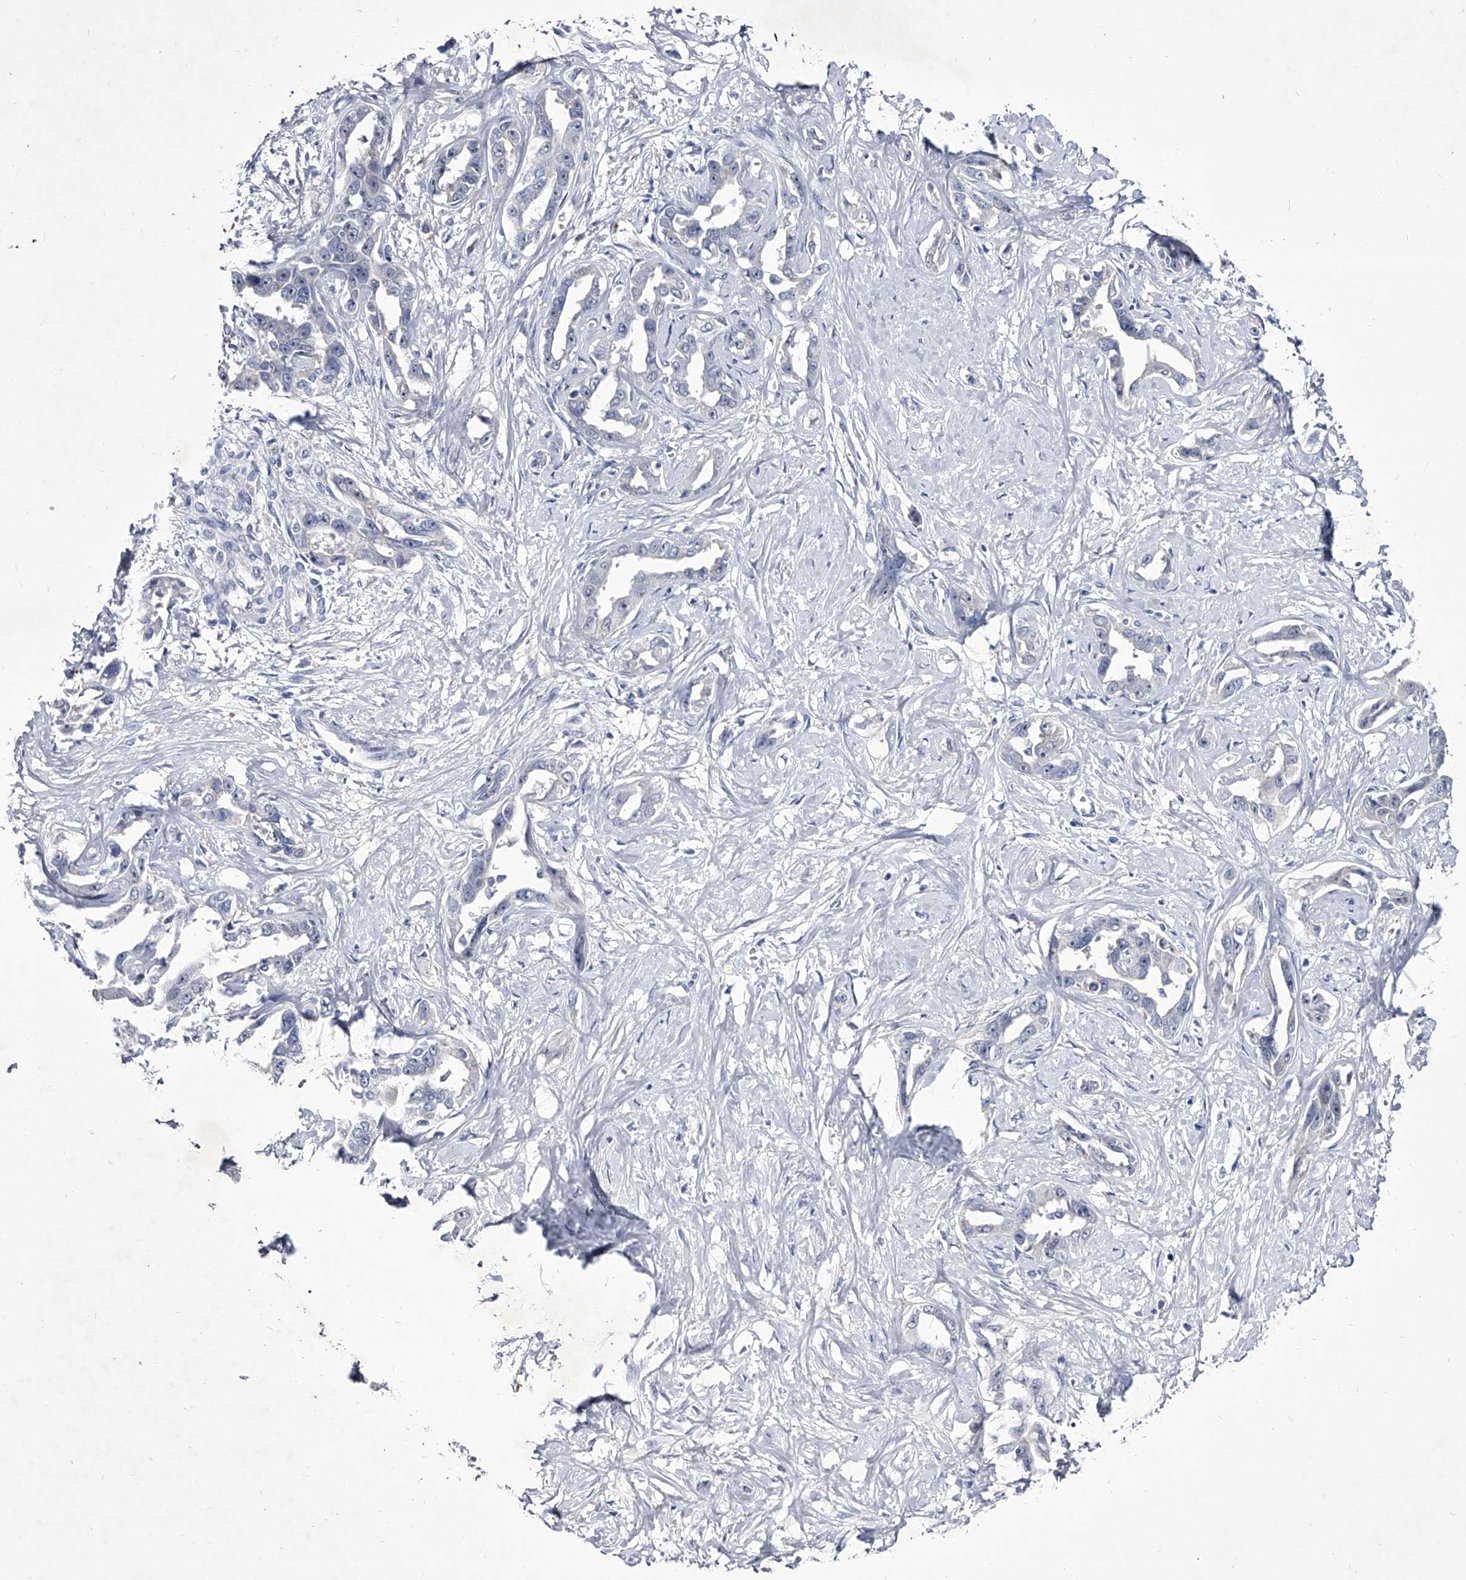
{"staining": {"intensity": "negative", "quantity": "none", "location": "none"}, "tissue": "liver cancer", "cell_type": "Tumor cells", "image_type": "cancer", "snomed": [{"axis": "morphology", "description": "Cholangiocarcinoma"}, {"axis": "topography", "description": "Liver"}], "caption": "This micrograph is of liver cholangiocarcinoma stained with immunohistochemistry (IHC) to label a protein in brown with the nuclei are counter-stained blue. There is no expression in tumor cells.", "gene": "CRISP2", "patient": {"sex": "male", "age": 59}}